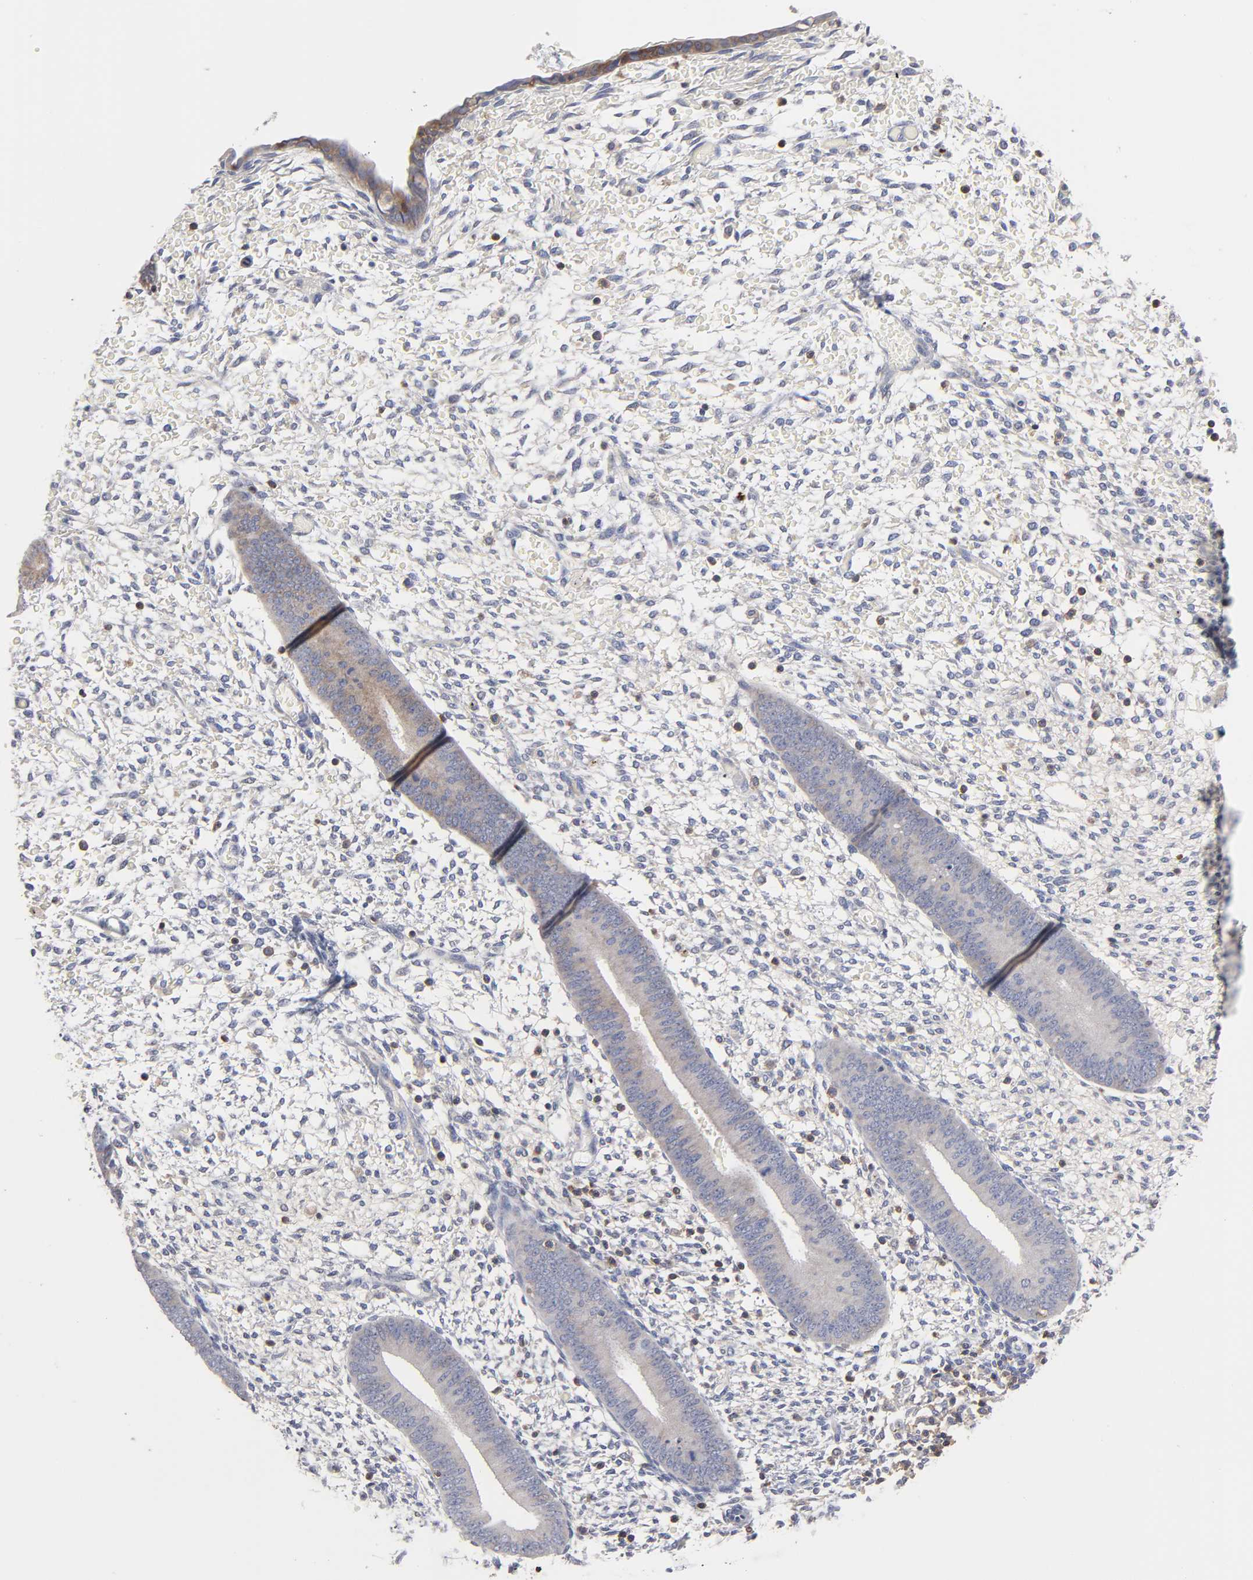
{"staining": {"intensity": "negative", "quantity": "none", "location": "none"}, "tissue": "endometrium", "cell_type": "Cells in endometrial stroma", "image_type": "normal", "snomed": [{"axis": "morphology", "description": "Normal tissue, NOS"}, {"axis": "topography", "description": "Endometrium"}], "caption": "Immunohistochemical staining of benign human endometrium reveals no significant expression in cells in endometrial stroma.", "gene": "PDLIM2", "patient": {"sex": "female", "age": 42}}